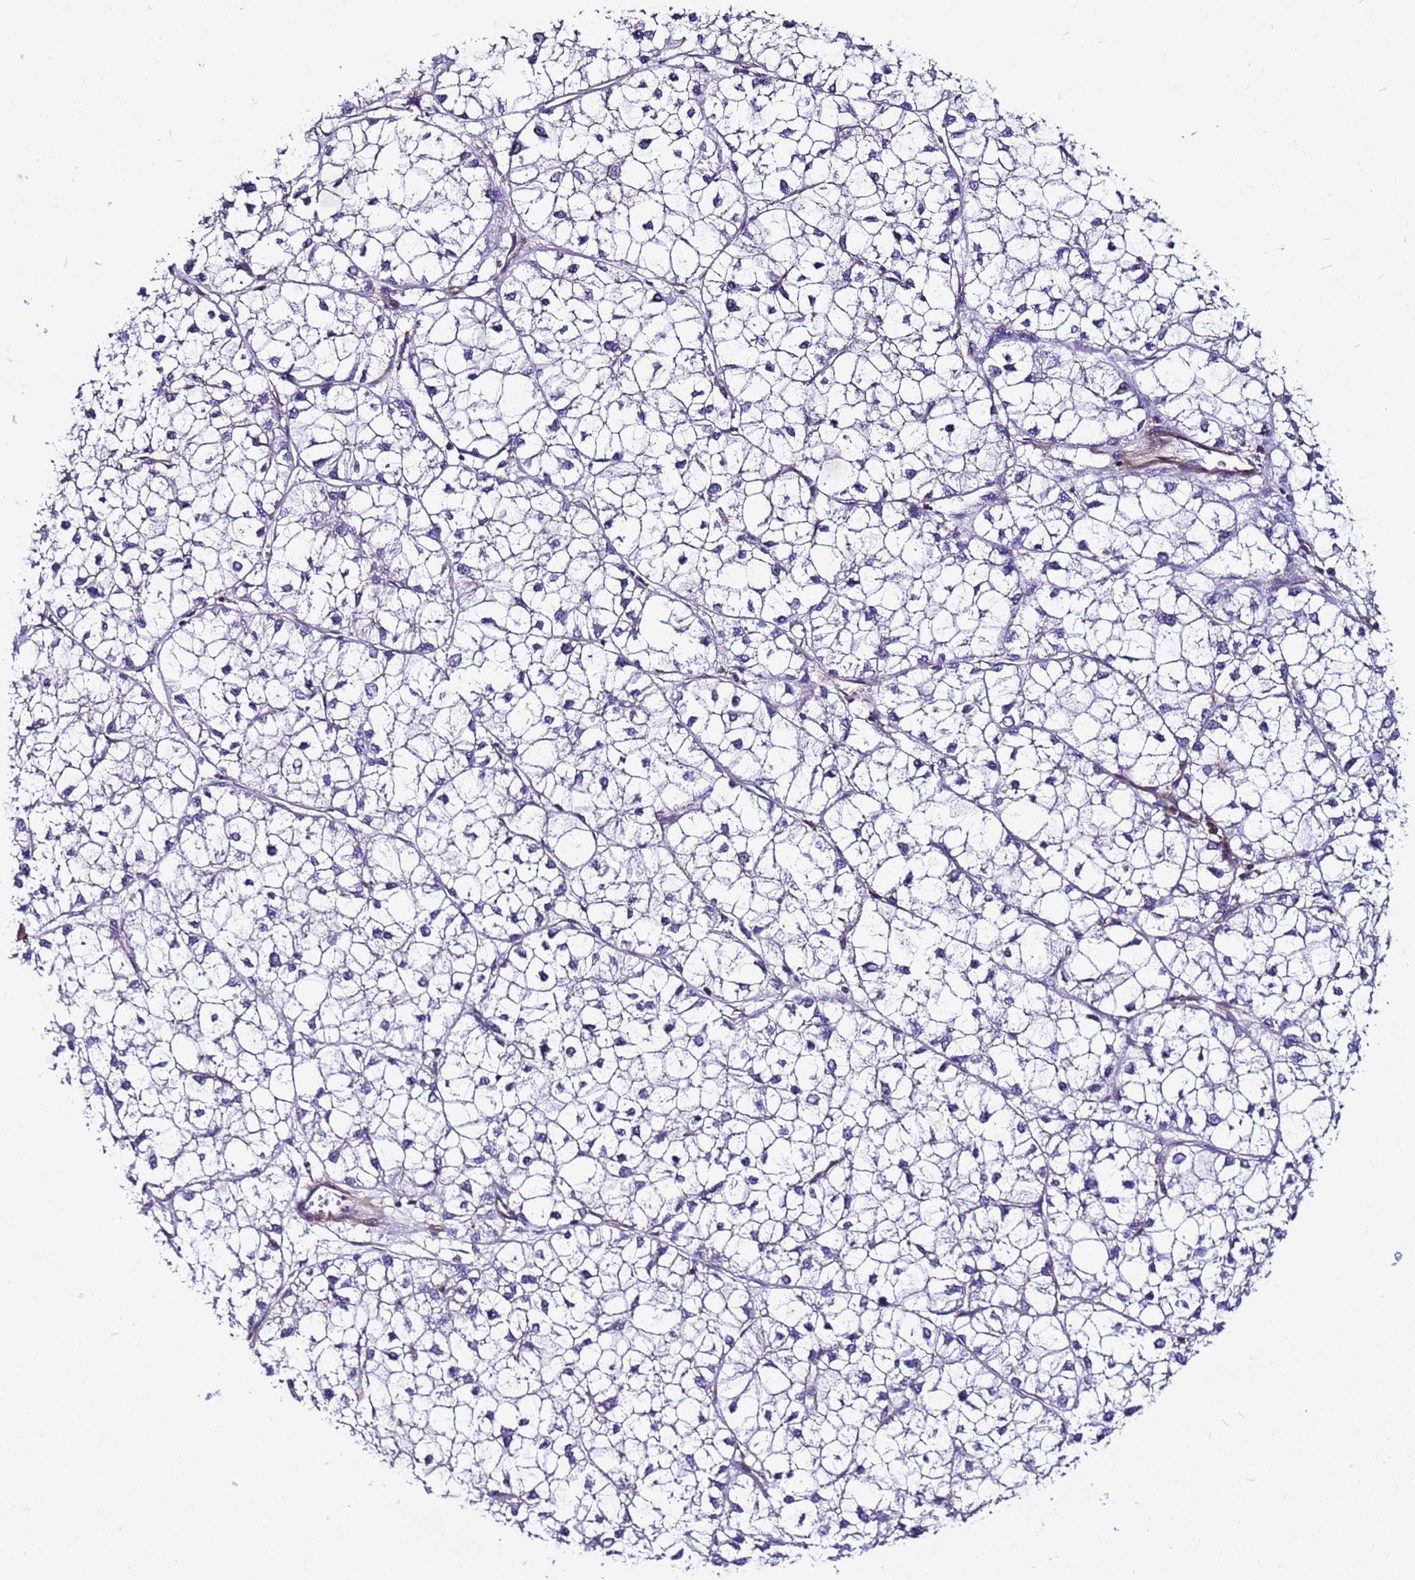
{"staining": {"intensity": "negative", "quantity": "none", "location": "none"}, "tissue": "liver cancer", "cell_type": "Tumor cells", "image_type": "cancer", "snomed": [{"axis": "morphology", "description": "Carcinoma, Hepatocellular, NOS"}, {"axis": "topography", "description": "Liver"}], "caption": "IHC of liver cancer (hepatocellular carcinoma) shows no positivity in tumor cells.", "gene": "STK38", "patient": {"sex": "female", "age": 43}}